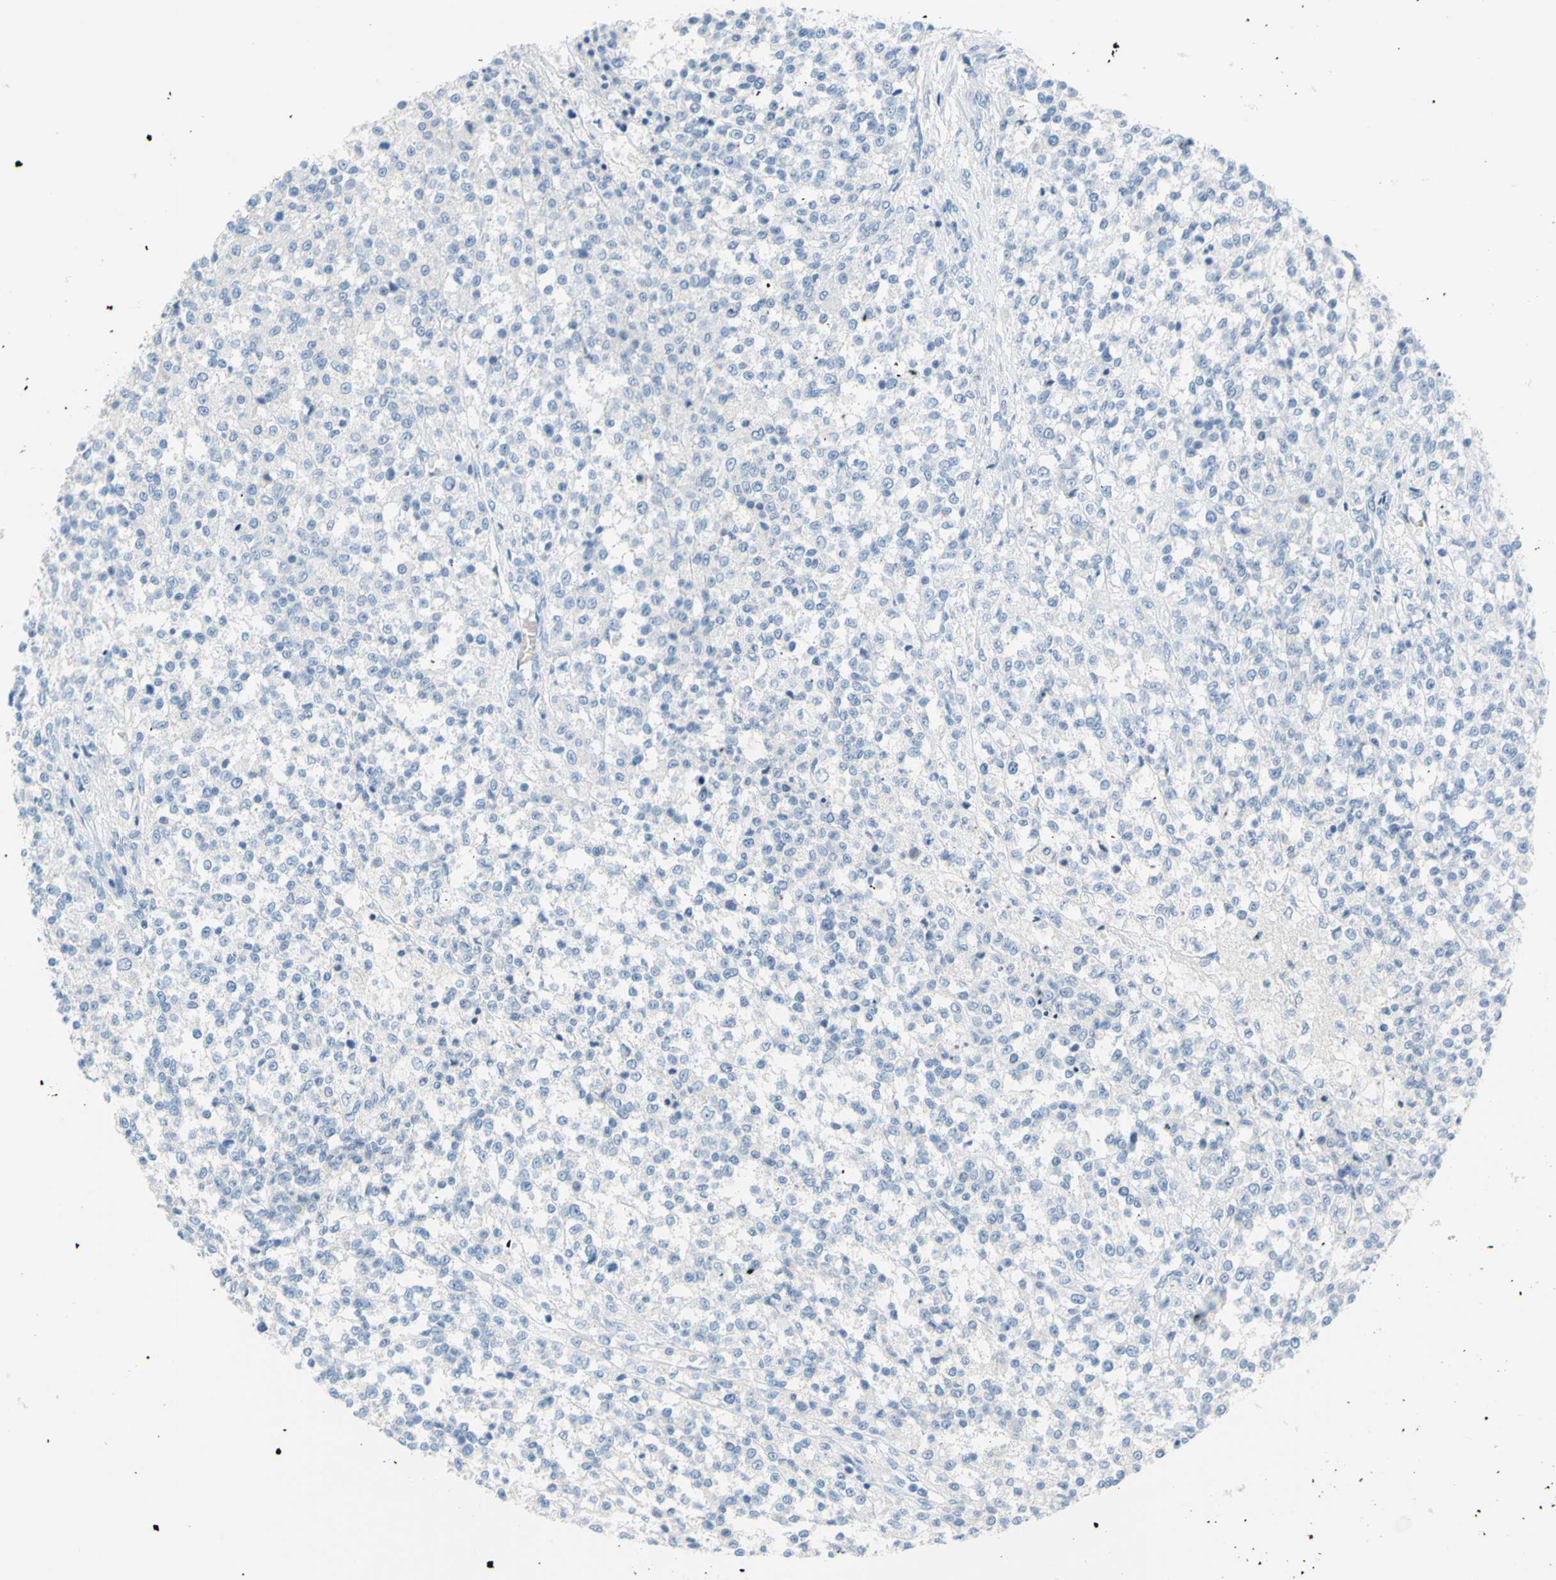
{"staining": {"intensity": "negative", "quantity": "none", "location": "none"}, "tissue": "testis cancer", "cell_type": "Tumor cells", "image_type": "cancer", "snomed": [{"axis": "morphology", "description": "Seminoma, NOS"}, {"axis": "topography", "description": "Testis"}], "caption": "An immunohistochemistry (IHC) image of testis seminoma is shown. There is no staining in tumor cells of testis seminoma.", "gene": "DCT", "patient": {"sex": "male", "age": 59}}